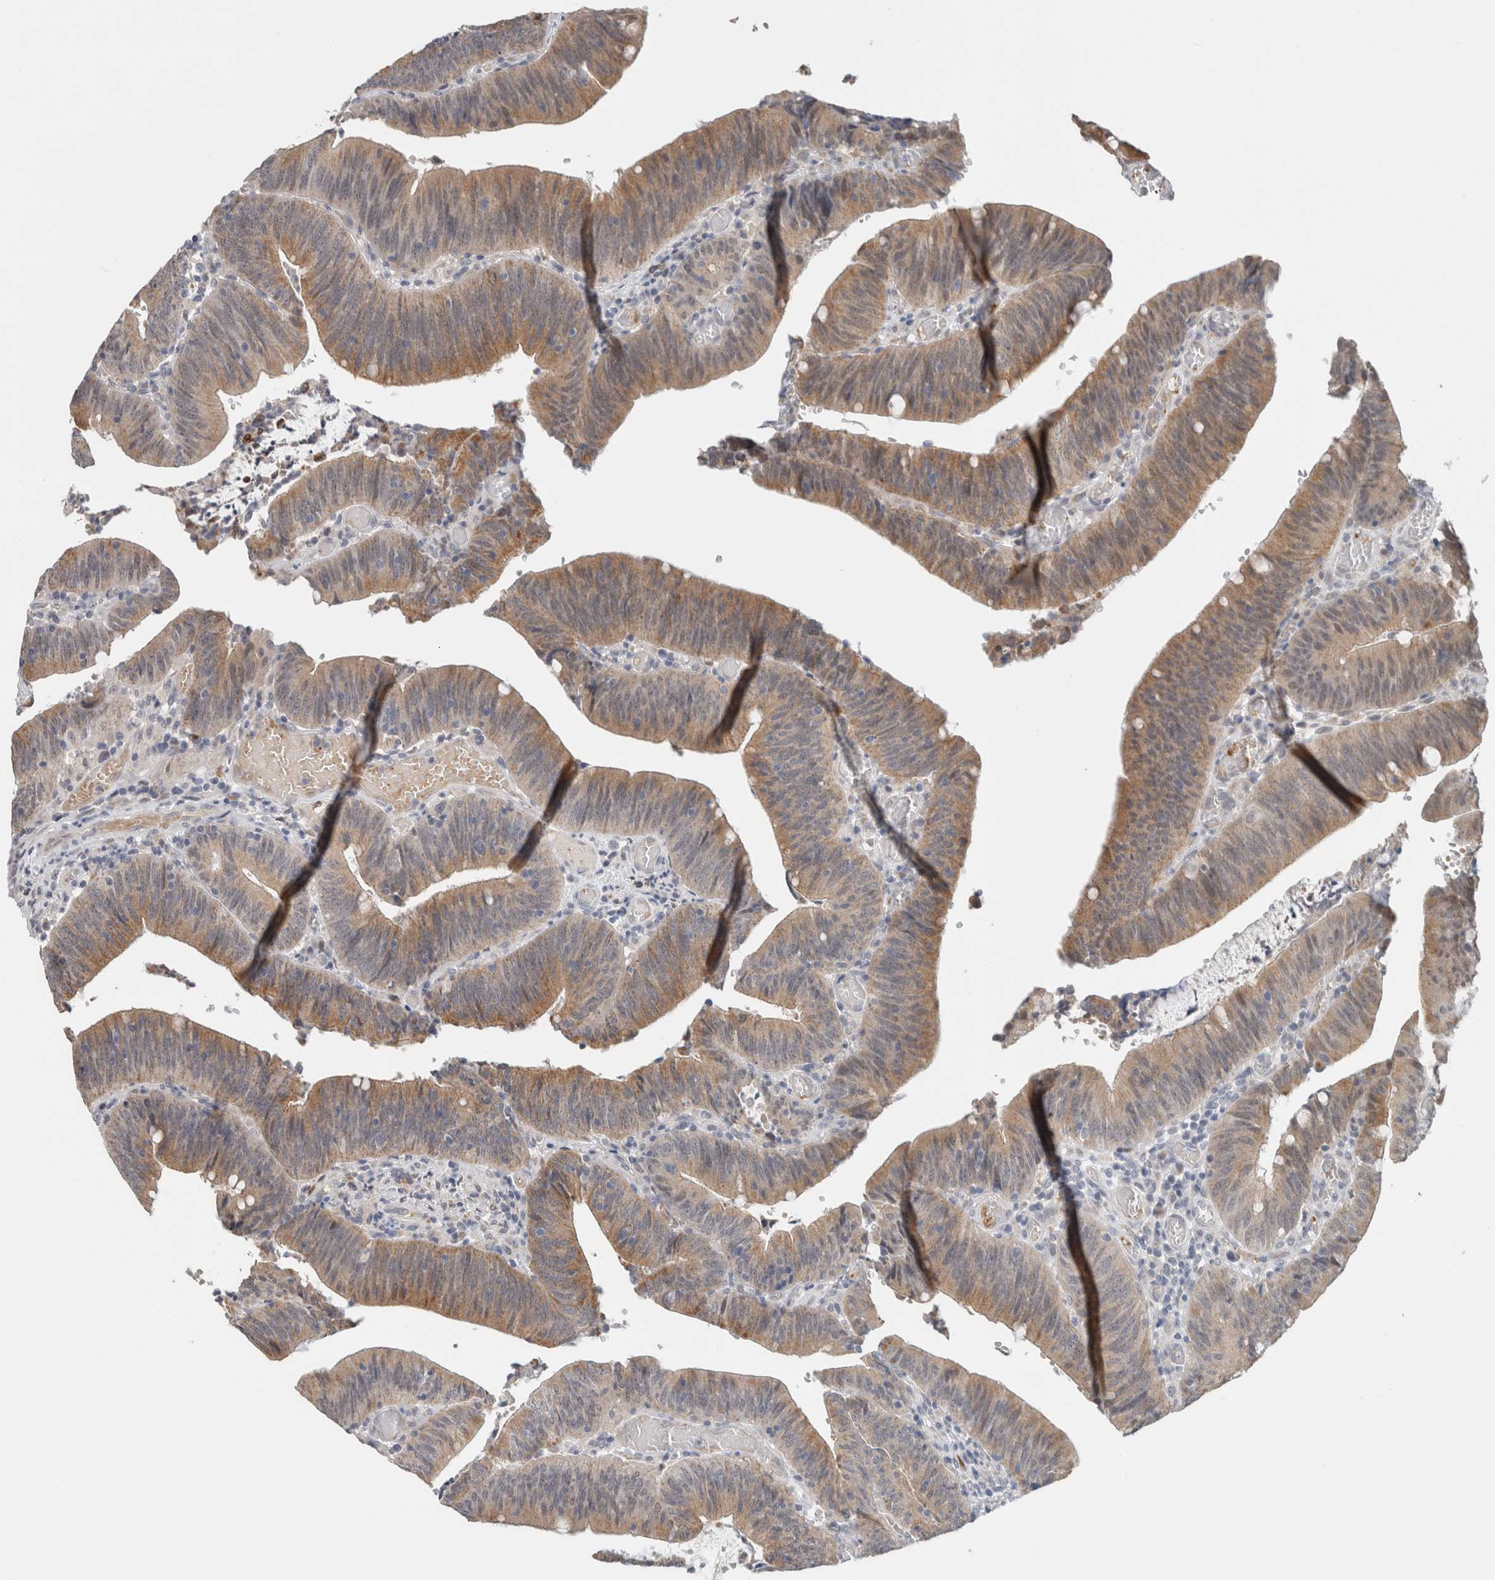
{"staining": {"intensity": "moderate", "quantity": ">75%", "location": "cytoplasmic/membranous"}, "tissue": "colorectal cancer", "cell_type": "Tumor cells", "image_type": "cancer", "snomed": [{"axis": "morphology", "description": "Normal tissue, NOS"}, {"axis": "morphology", "description": "Adenocarcinoma, NOS"}, {"axis": "topography", "description": "Rectum"}], "caption": "A high-resolution histopathology image shows immunohistochemistry staining of colorectal adenocarcinoma, which reveals moderate cytoplasmic/membranous staining in about >75% of tumor cells. The staining was performed using DAB (3,3'-diaminobenzidine), with brown indicating positive protein expression. Nuclei are stained blue with hematoxylin.", "gene": "CRAT", "patient": {"sex": "female", "age": 66}}